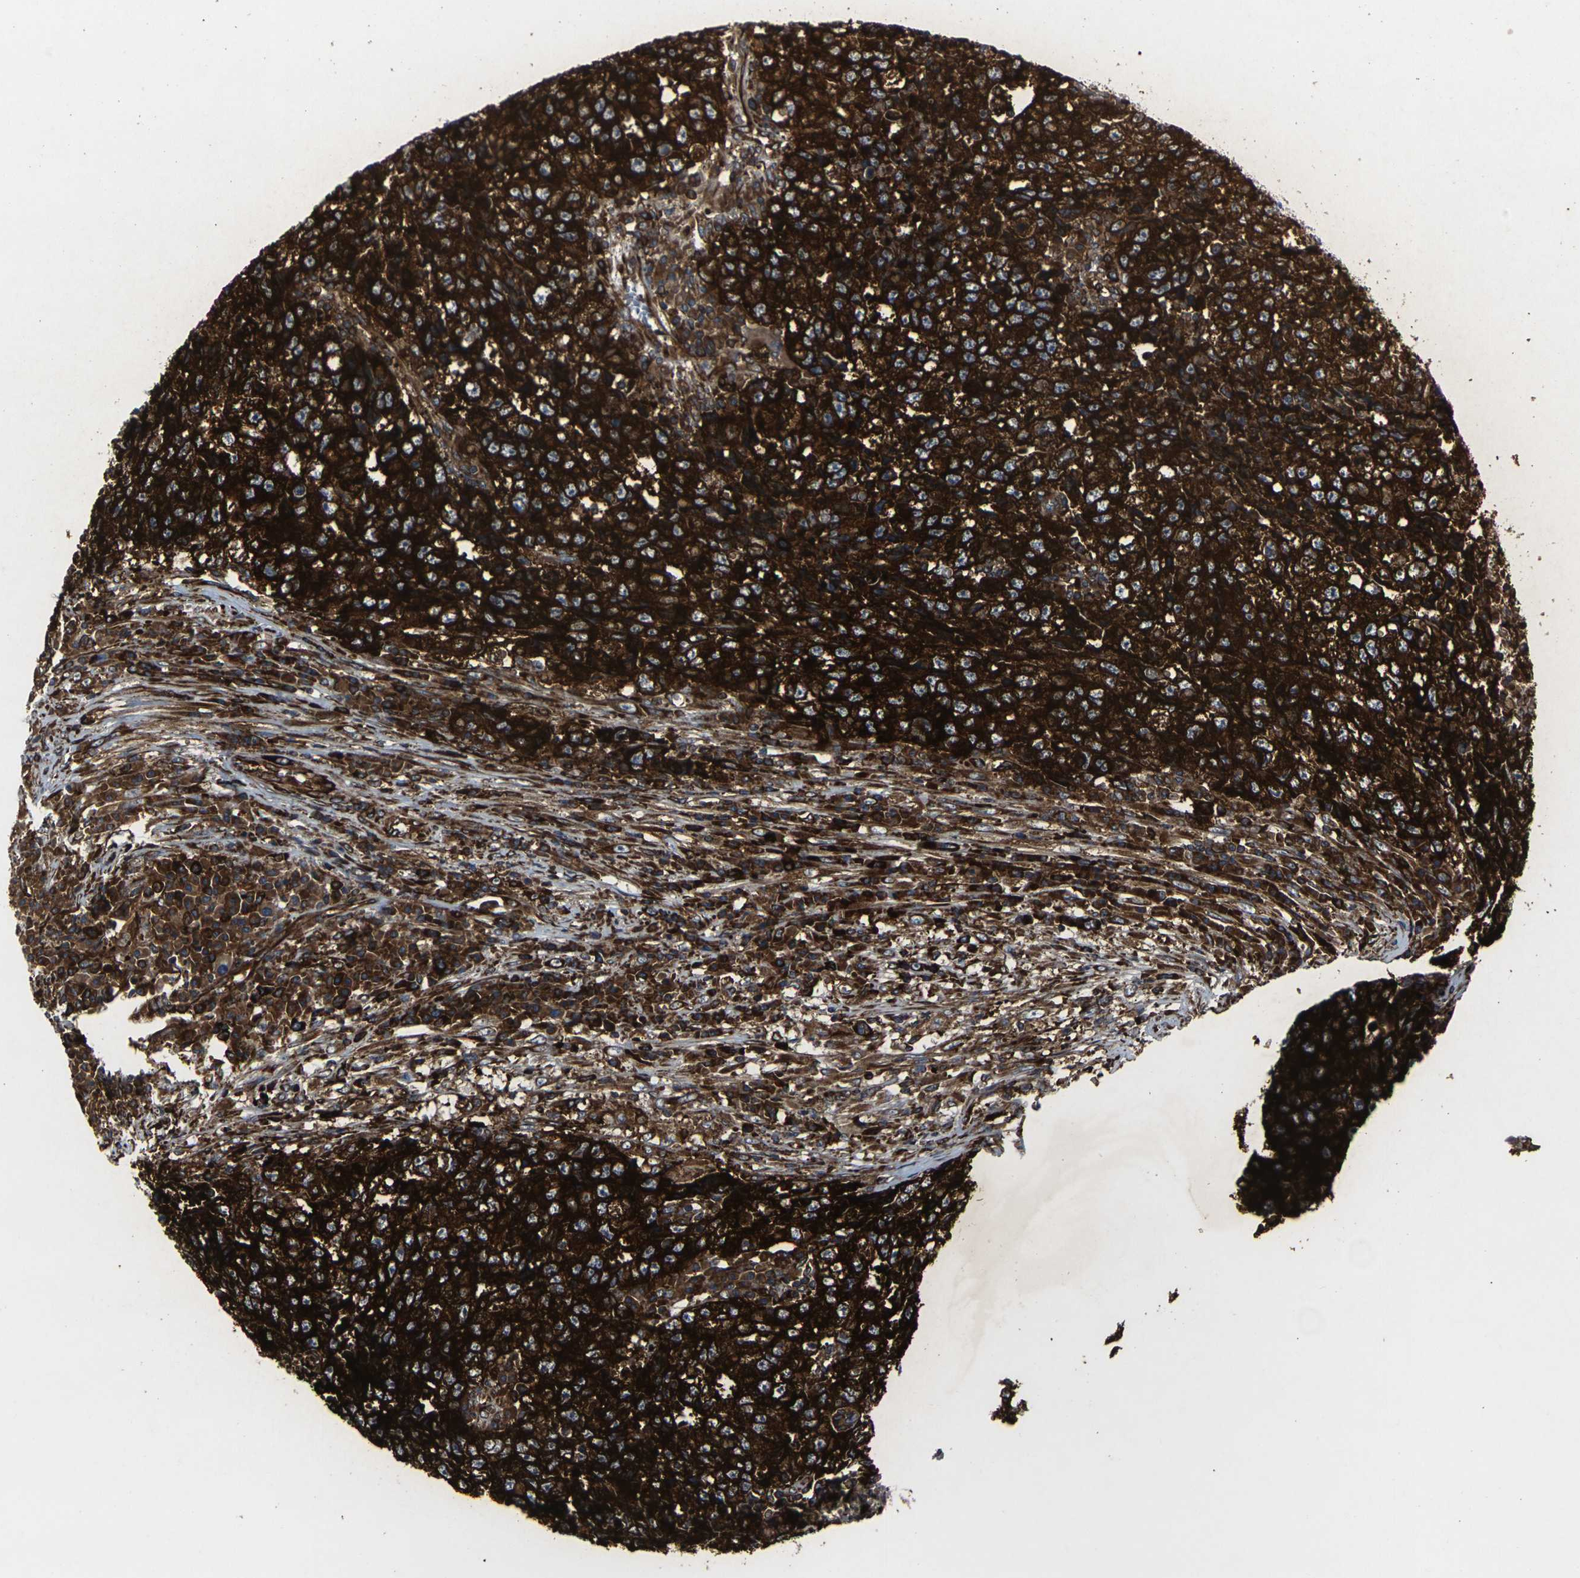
{"staining": {"intensity": "strong", "quantity": ">75%", "location": "cytoplasmic/membranous"}, "tissue": "testis cancer", "cell_type": "Tumor cells", "image_type": "cancer", "snomed": [{"axis": "morphology", "description": "Necrosis, NOS"}, {"axis": "morphology", "description": "Carcinoma, Embryonal, NOS"}, {"axis": "topography", "description": "Testis"}], "caption": "Protein expression by immunohistochemistry (IHC) reveals strong cytoplasmic/membranous positivity in about >75% of tumor cells in testis cancer. (DAB (3,3'-diaminobenzidine) = brown stain, brightfield microscopy at high magnification).", "gene": "MARCHF2", "patient": {"sex": "male", "age": 19}}